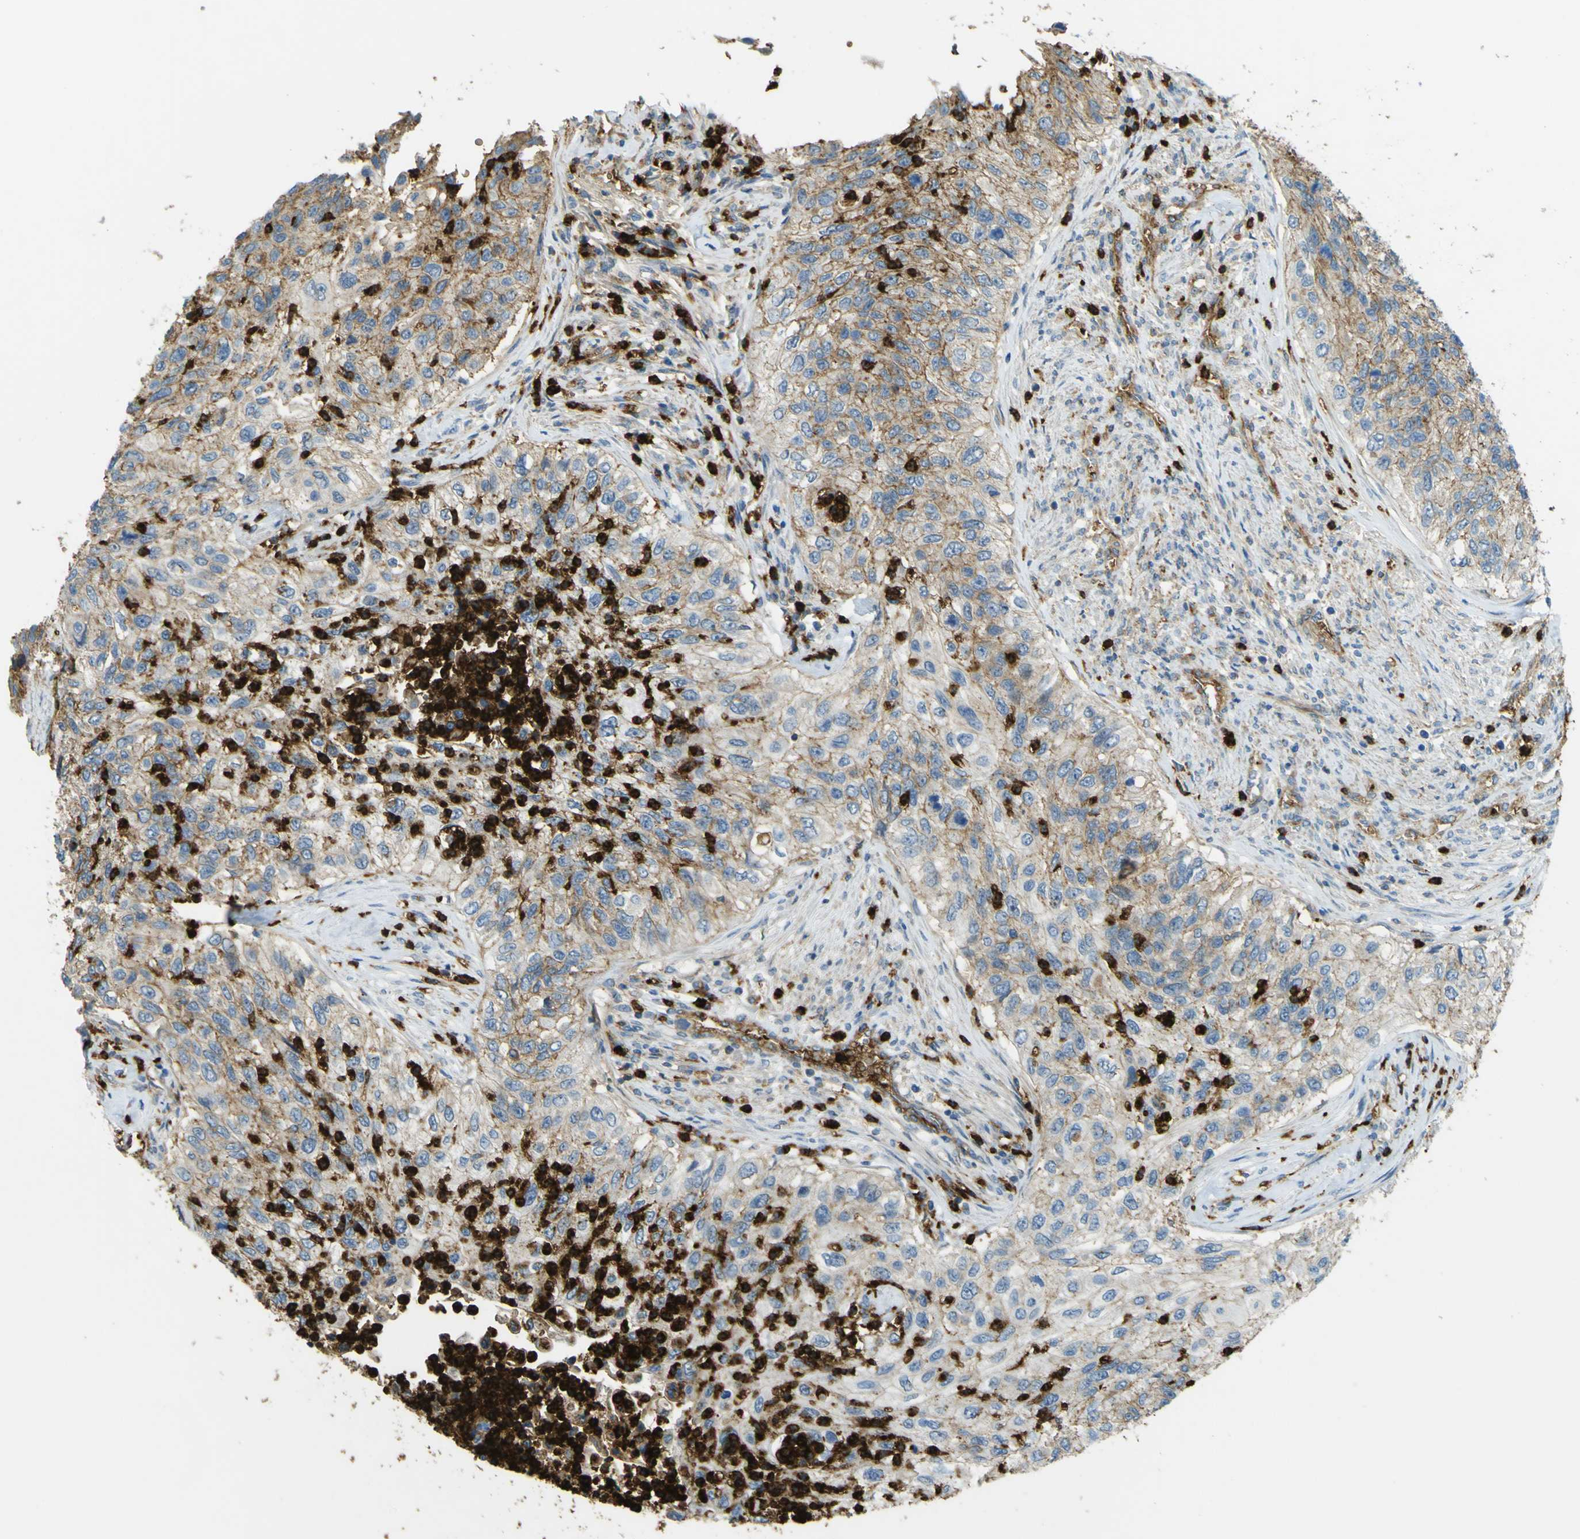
{"staining": {"intensity": "moderate", "quantity": ">75%", "location": "cytoplasmic/membranous"}, "tissue": "urothelial cancer", "cell_type": "Tumor cells", "image_type": "cancer", "snomed": [{"axis": "morphology", "description": "Urothelial carcinoma, High grade"}, {"axis": "topography", "description": "Urinary bladder"}], "caption": "Immunohistochemical staining of human urothelial cancer shows moderate cytoplasmic/membranous protein staining in about >75% of tumor cells.", "gene": "PLXDC1", "patient": {"sex": "female", "age": 60}}